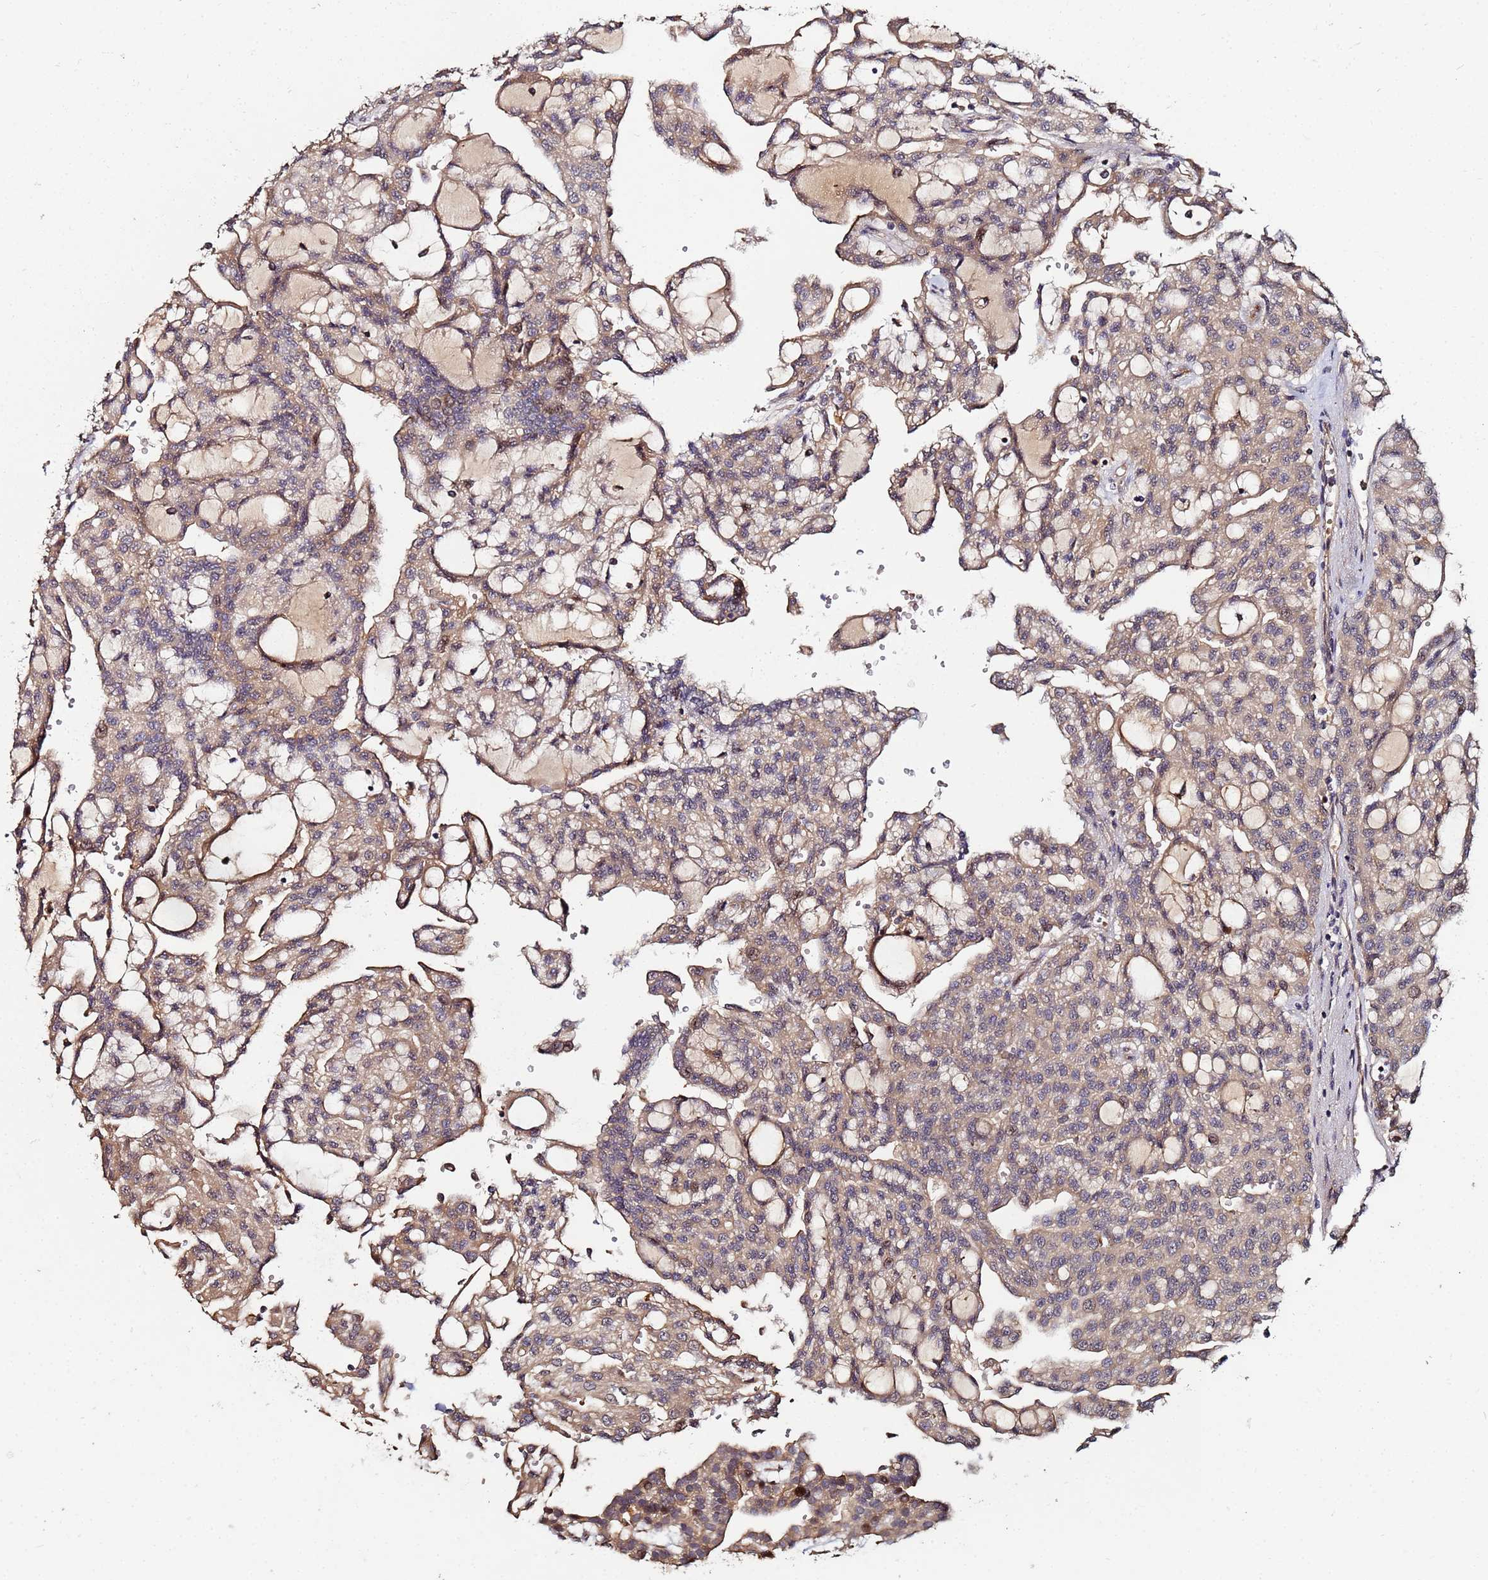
{"staining": {"intensity": "moderate", "quantity": ">75%", "location": "cytoplasmic/membranous,nuclear"}, "tissue": "renal cancer", "cell_type": "Tumor cells", "image_type": "cancer", "snomed": [{"axis": "morphology", "description": "Adenocarcinoma, NOS"}, {"axis": "topography", "description": "Kidney"}], "caption": "Immunohistochemical staining of human adenocarcinoma (renal) exhibits medium levels of moderate cytoplasmic/membranous and nuclear expression in about >75% of tumor cells.", "gene": "OSER1", "patient": {"sex": "male", "age": 63}}